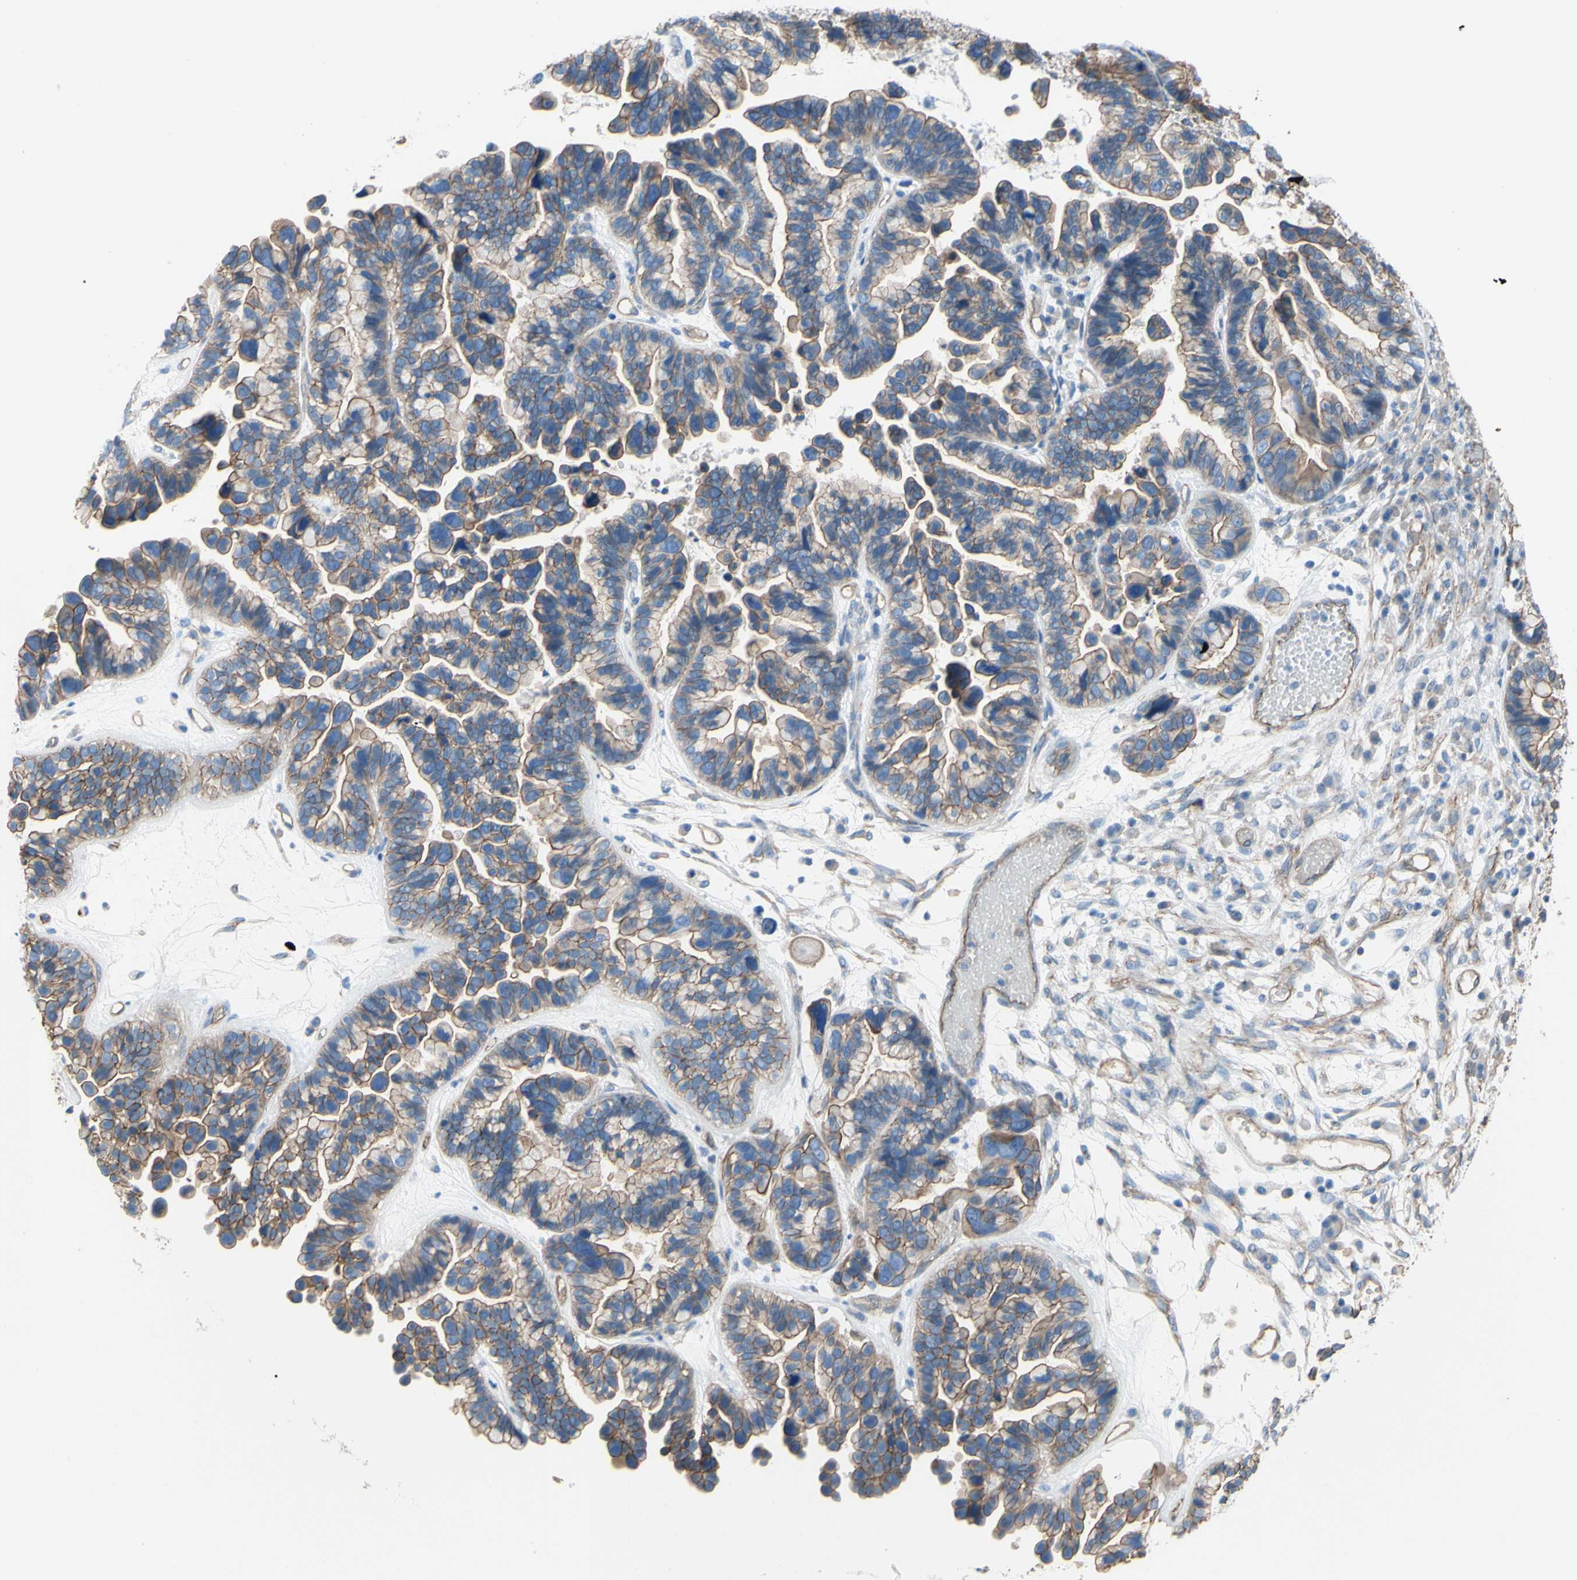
{"staining": {"intensity": "moderate", "quantity": ">75%", "location": "cytoplasmic/membranous"}, "tissue": "ovarian cancer", "cell_type": "Tumor cells", "image_type": "cancer", "snomed": [{"axis": "morphology", "description": "Cystadenocarcinoma, serous, NOS"}, {"axis": "topography", "description": "Ovary"}], "caption": "About >75% of tumor cells in human ovarian cancer display moderate cytoplasmic/membranous protein positivity as visualized by brown immunohistochemical staining.", "gene": "TPBG", "patient": {"sex": "female", "age": 56}}